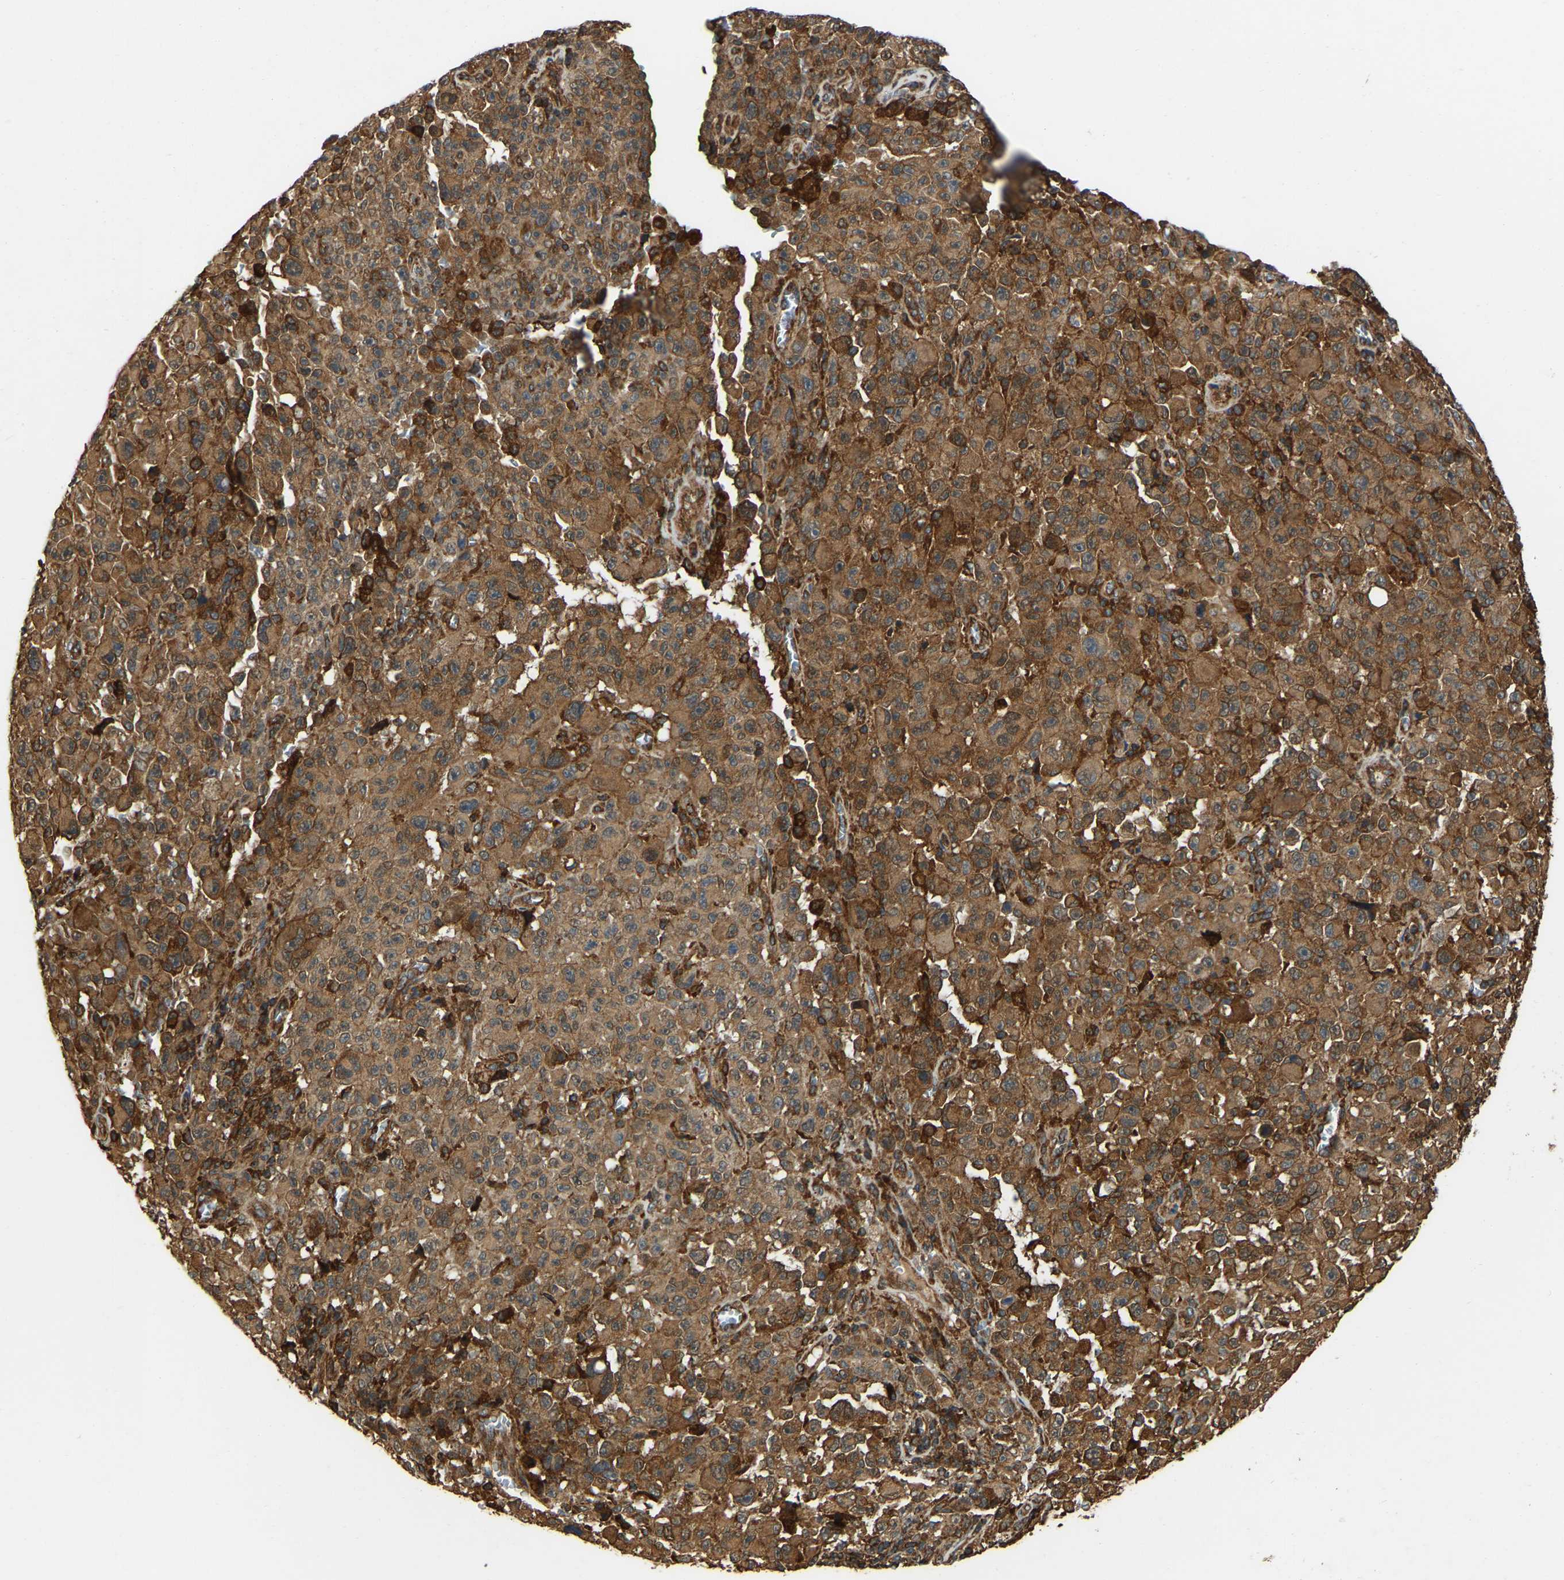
{"staining": {"intensity": "moderate", "quantity": ">75%", "location": "cytoplasmic/membranous"}, "tissue": "melanoma", "cell_type": "Tumor cells", "image_type": "cancer", "snomed": [{"axis": "morphology", "description": "Malignant melanoma, NOS"}, {"axis": "topography", "description": "Skin"}], "caption": "Melanoma stained with a brown dye reveals moderate cytoplasmic/membranous positive positivity in approximately >75% of tumor cells.", "gene": "SAMD9L", "patient": {"sex": "female", "age": 82}}